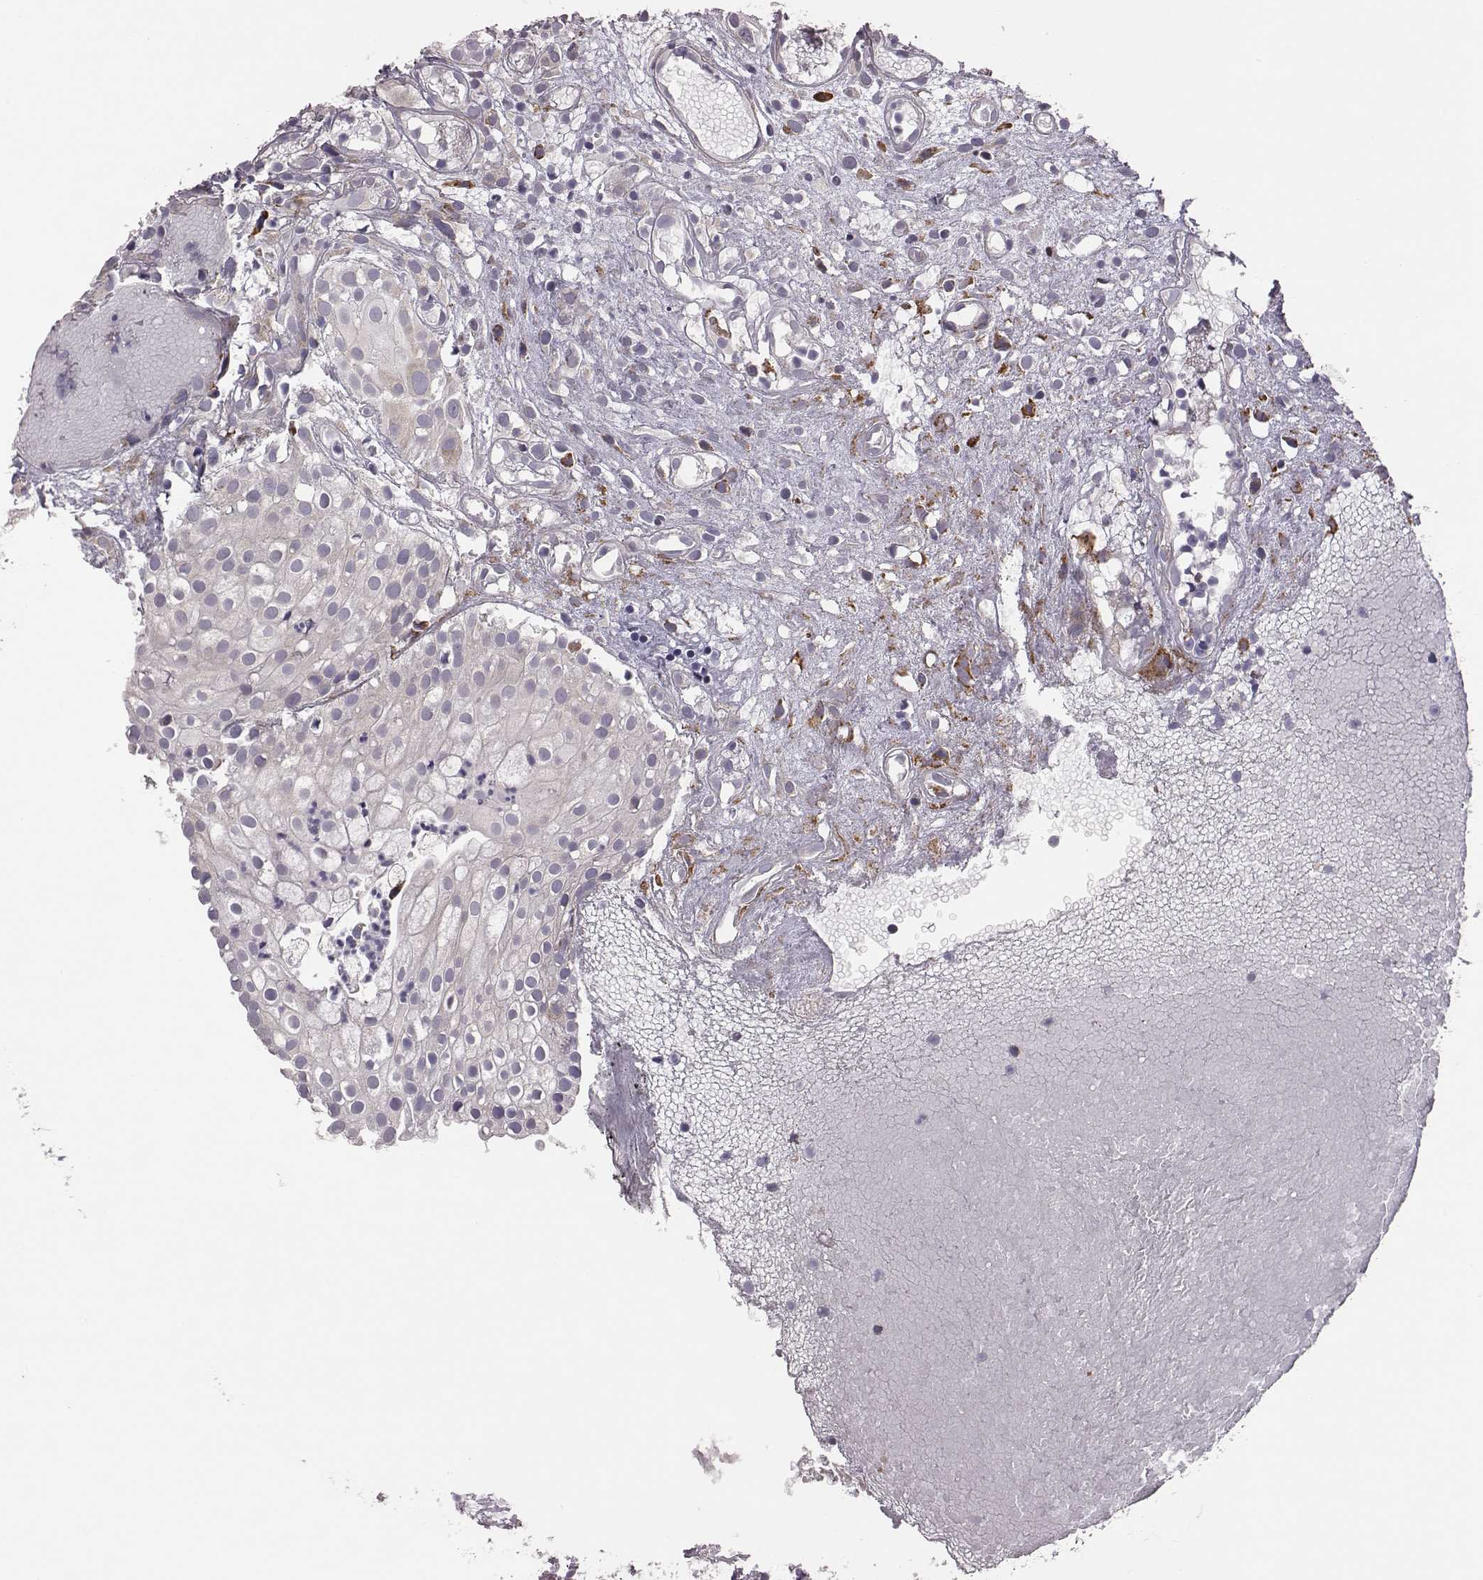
{"staining": {"intensity": "negative", "quantity": "none", "location": "none"}, "tissue": "prostate cancer", "cell_type": "Tumor cells", "image_type": "cancer", "snomed": [{"axis": "morphology", "description": "Adenocarcinoma, High grade"}, {"axis": "topography", "description": "Prostate"}], "caption": "High power microscopy photomicrograph of an immunohistochemistry micrograph of prostate cancer (high-grade adenocarcinoma), revealing no significant positivity in tumor cells. (Stains: DAB IHC with hematoxylin counter stain, Microscopy: brightfield microscopy at high magnification).", "gene": "SELENOI", "patient": {"sex": "male", "age": 79}}